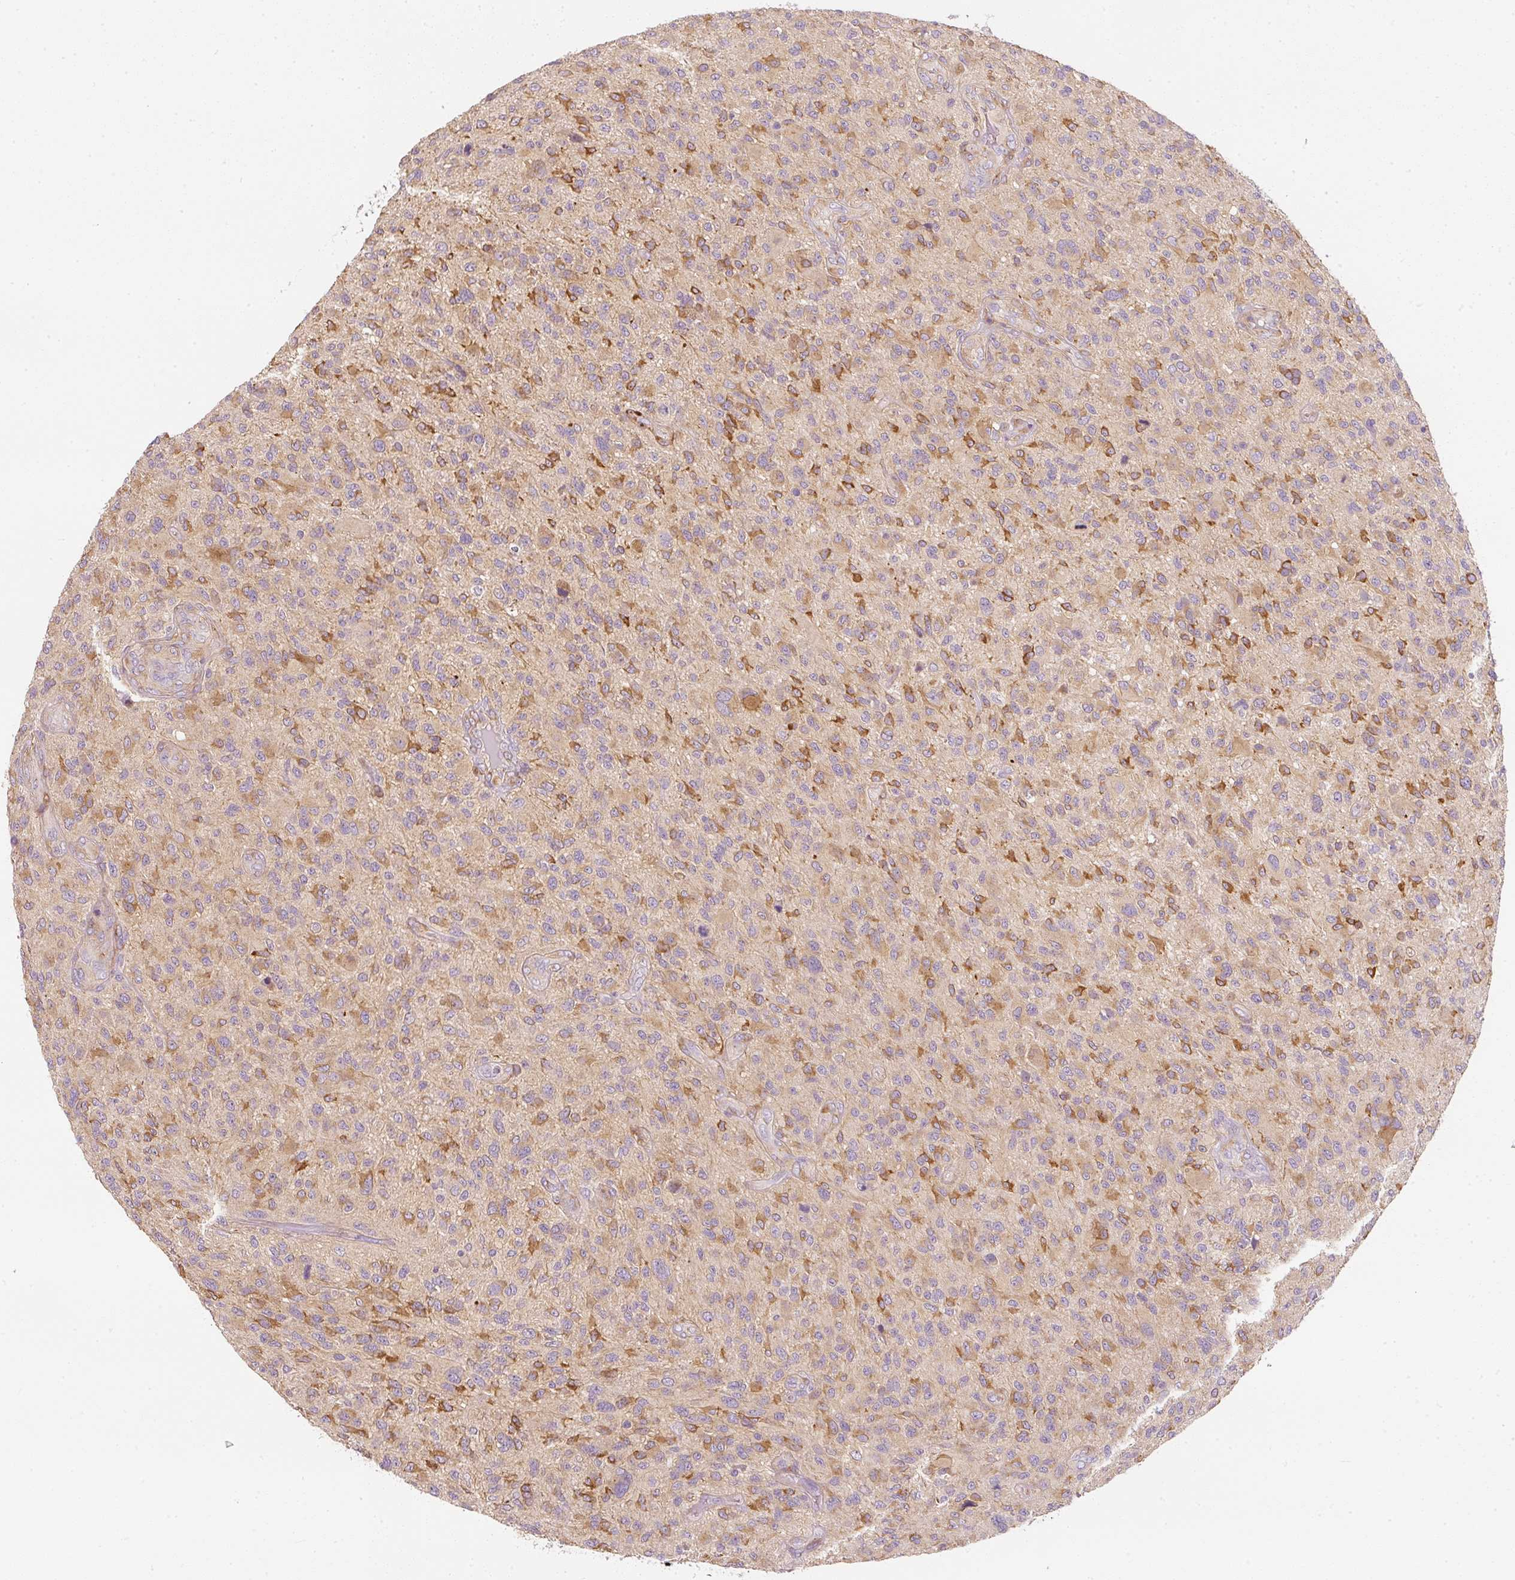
{"staining": {"intensity": "weak", "quantity": ">75%", "location": "cytoplasmic/membranous"}, "tissue": "glioma", "cell_type": "Tumor cells", "image_type": "cancer", "snomed": [{"axis": "morphology", "description": "Glioma, malignant, High grade"}, {"axis": "topography", "description": "Brain"}], "caption": "Protein staining of glioma tissue demonstrates weak cytoplasmic/membranous expression in approximately >75% of tumor cells.", "gene": "RNF167", "patient": {"sex": "male", "age": 47}}